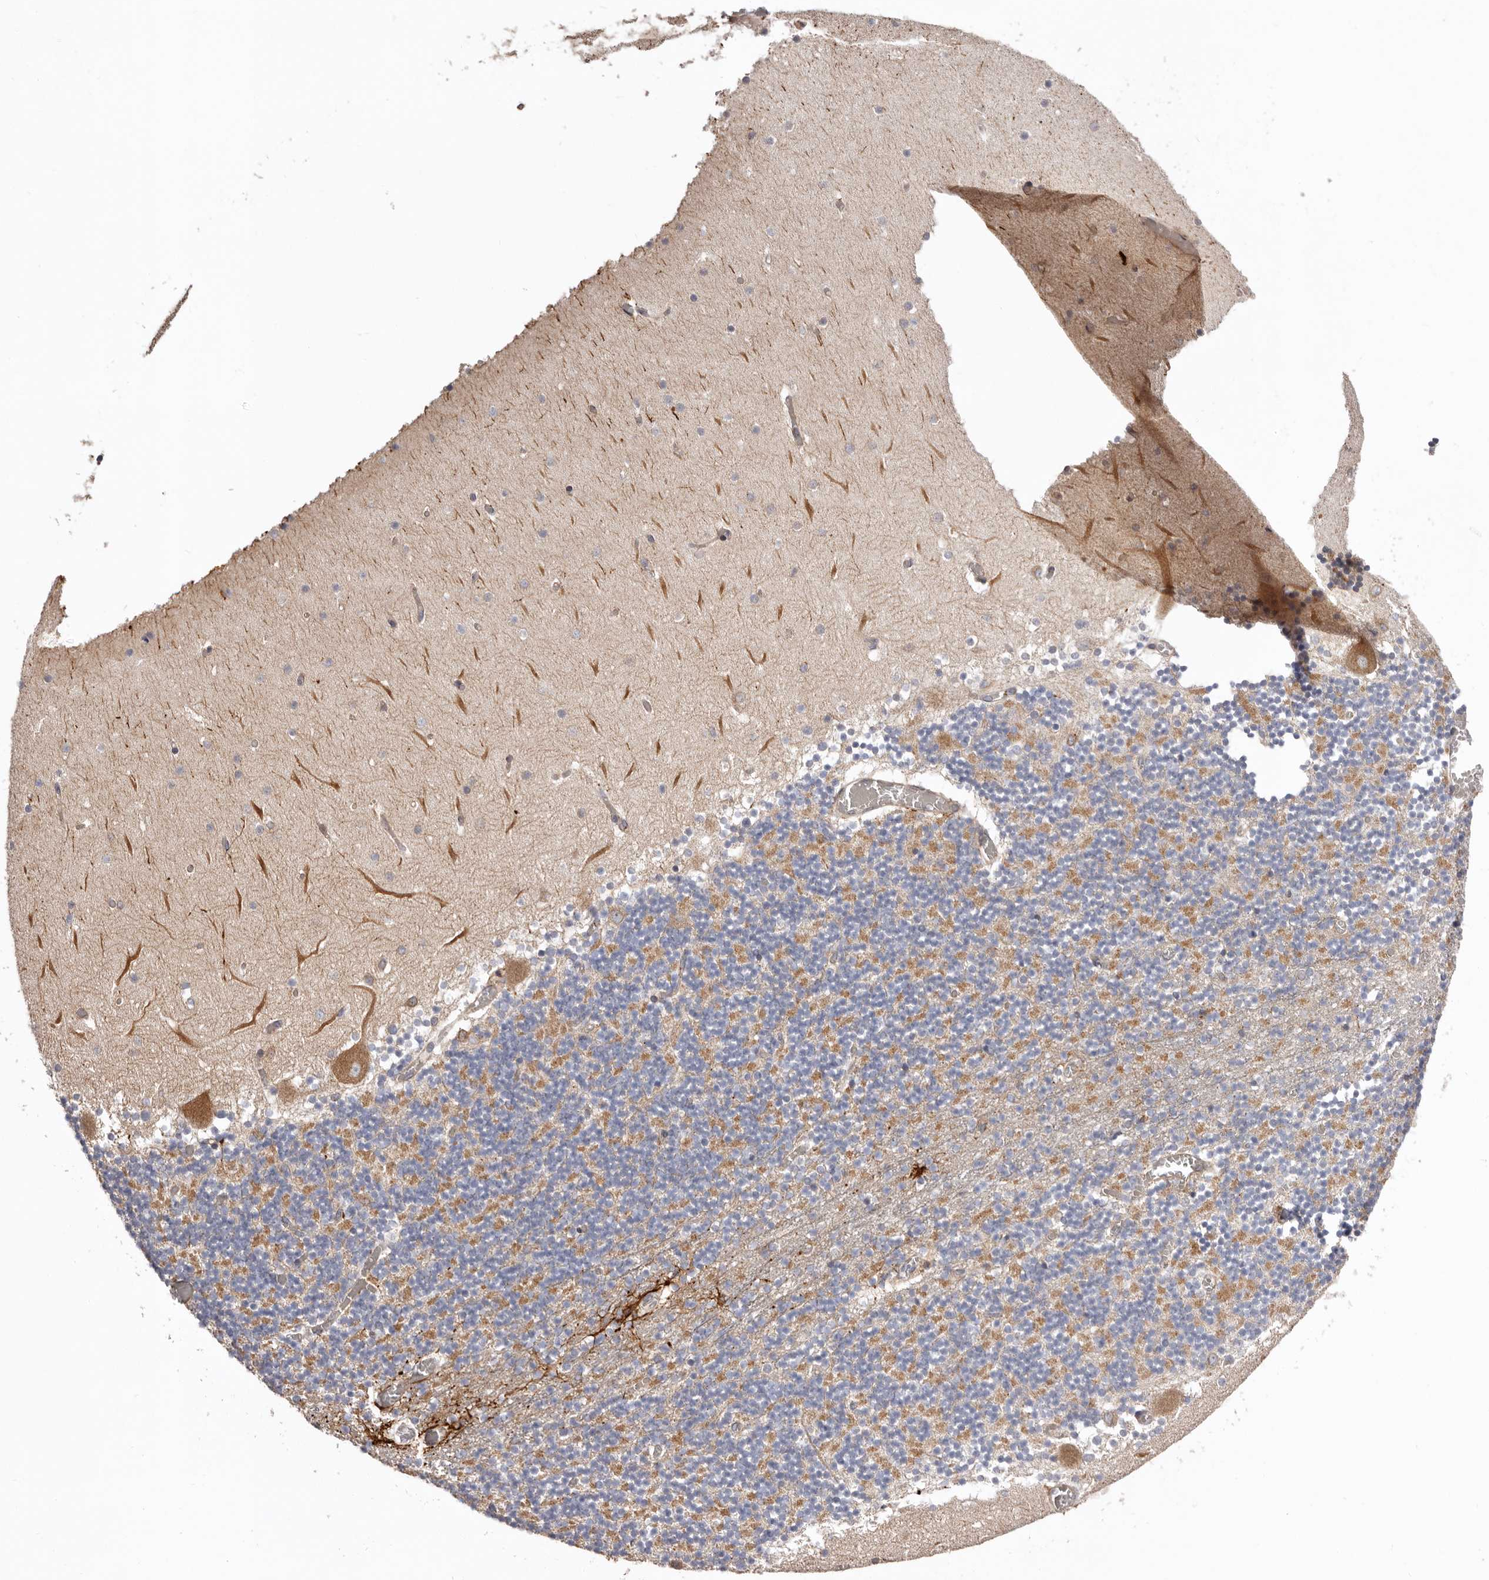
{"staining": {"intensity": "negative", "quantity": "none", "location": "none"}, "tissue": "cerebellum", "cell_type": "Cells in granular layer", "image_type": "normal", "snomed": [{"axis": "morphology", "description": "Normal tissue, NOS"}, {"axis": "topography", "description": "Cerebellum"}], "caption": "Histopathology image shows no protein positivity in cells in granular layer of normal cerebellum. (Brightfield microscopy of DAB (3,3'-diaminobenzidine) IHC at high magnification).", "gene": "TMUB1", "patient": {"sex": "female", "age": 28}}